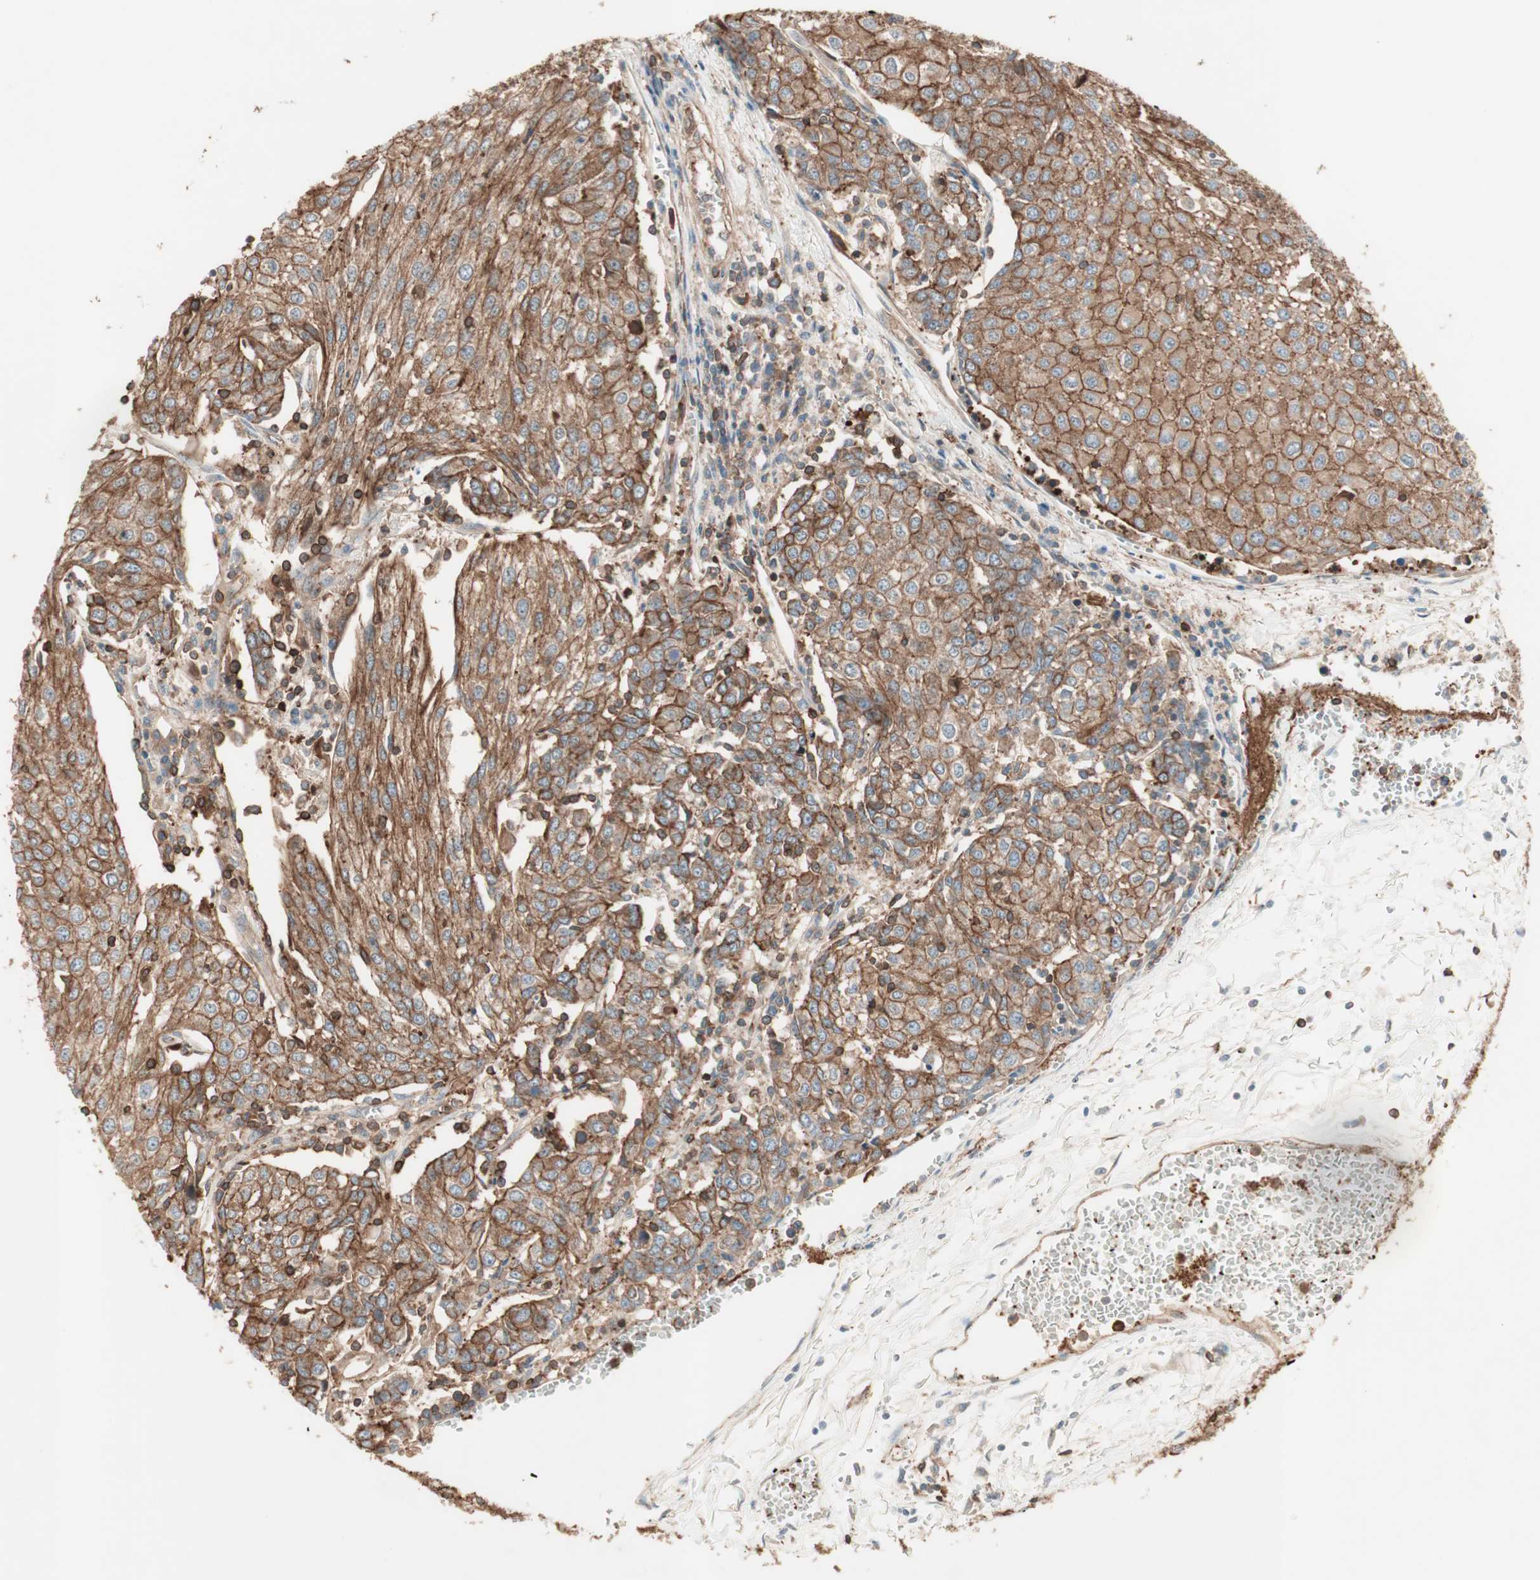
{"staining": {"intensity": "strong", "quantity": ">75%", "location": "cytoplasmic/membranous"}, "tissue": "urothelial cancer", "cell_type": "Tumor cells", "image_type": "cancer", "snomed": [{"axis": "morphology", "description": "Urothelial carcinoma, High grade"}, {"axis": "topography", "description": "Urinary bladder"}], "caption": "Immunohistochemistry (IHC) (DAB) staining of human high-grade urothelial carcinoma shows strong cytoplasmic/membranous protein expression in approximately >75% of tumor cells.", "gene": "TCP11L1", "patient": {"sex": "female", "age": 85}}